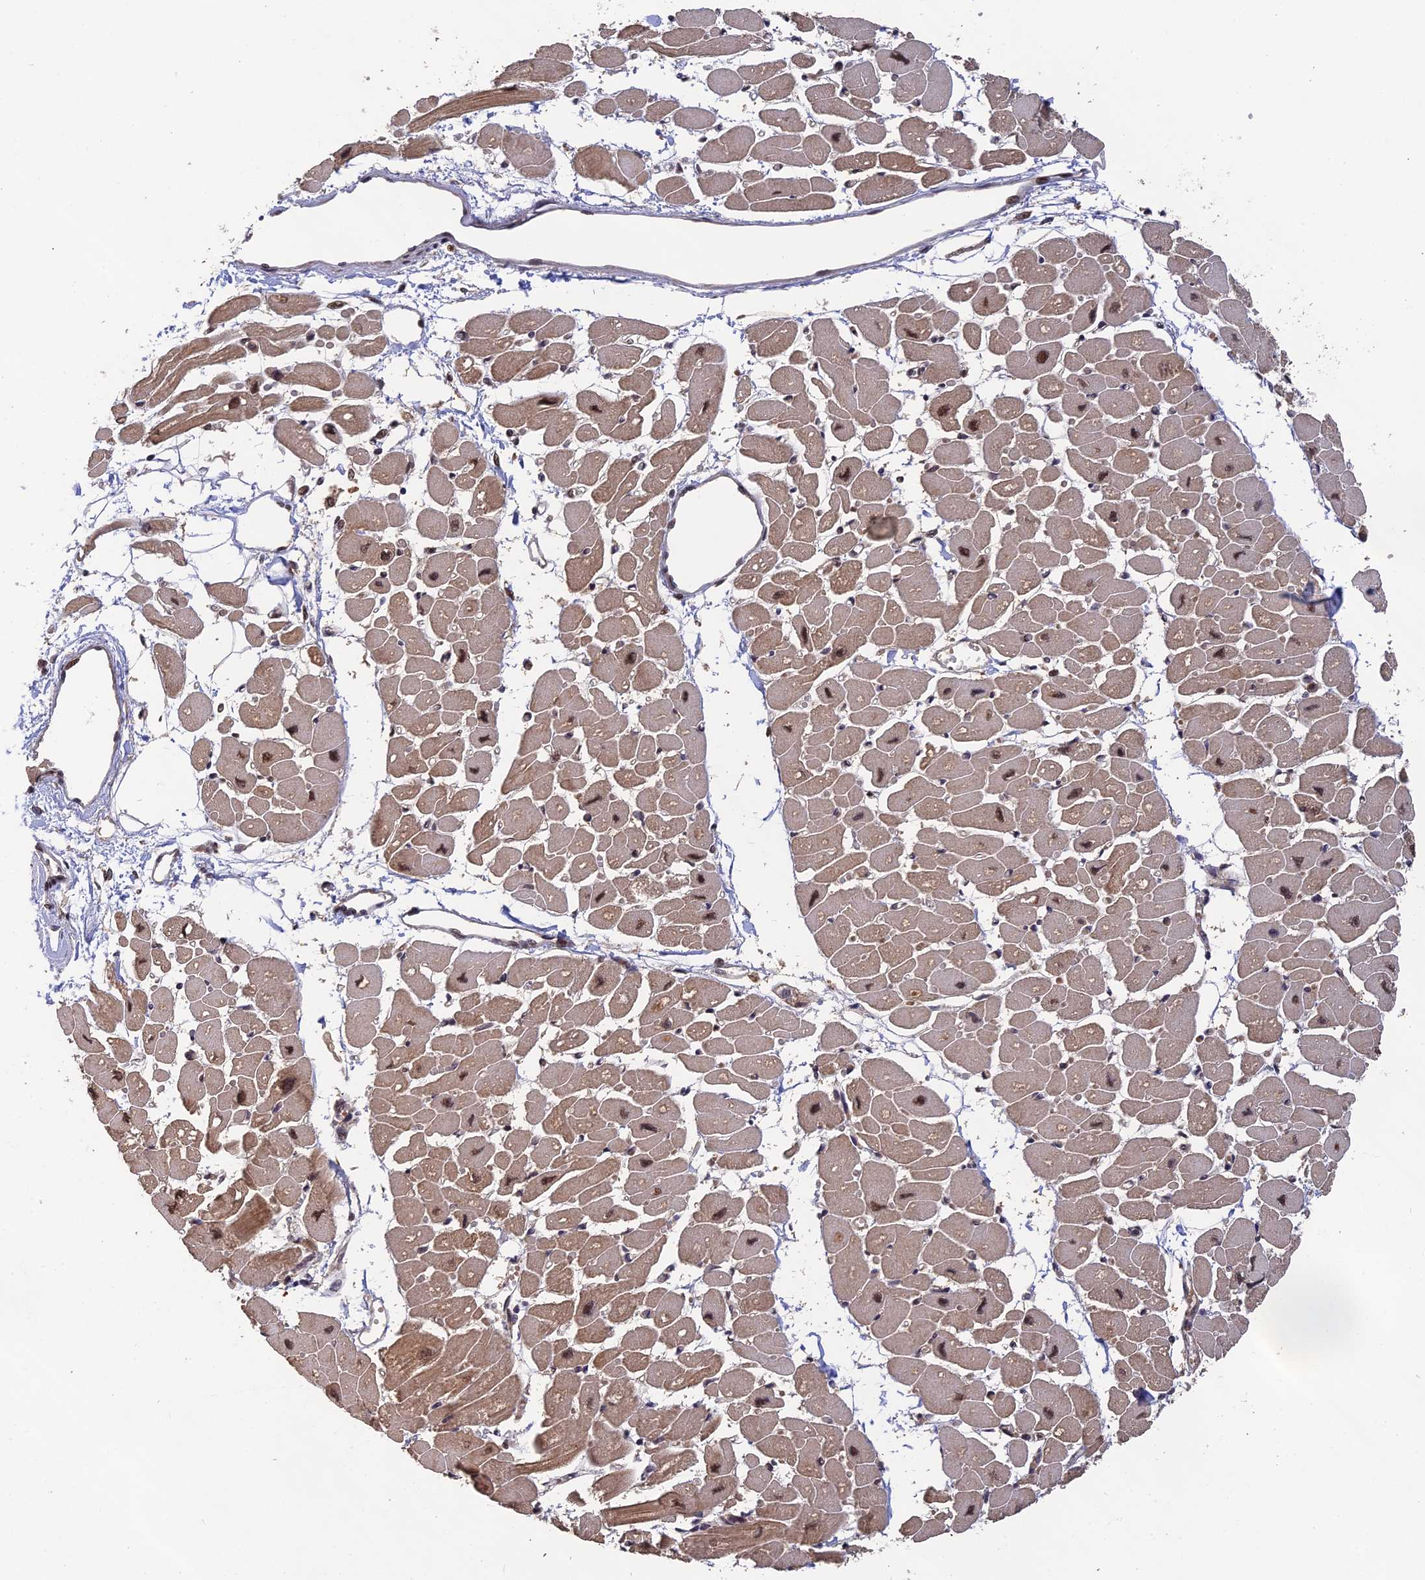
{"staining": {"intensity": "moderate", "quantity": ">75%", "location": "cytoplasmic/membranous,nuclear"}, "tissue": "heart muscle", "cell_type": "Cardiomyocytes", "image_type": "normal", "snomed": [{"axis": "morphology", "description": "Normal tissue, NOS"}, {"axis": "topography", "description": "Heart"}], "caption": "A brown stain shows moderate cytoplasmic/membranous,nuclear staining of a protein in cardiomyocytes of benign human heart muscle. (Brightfield microscopy of DAB IHC at high magnification).", "gene": "OSBPL1A", "patient": {"sex": "female", "age": 54}}